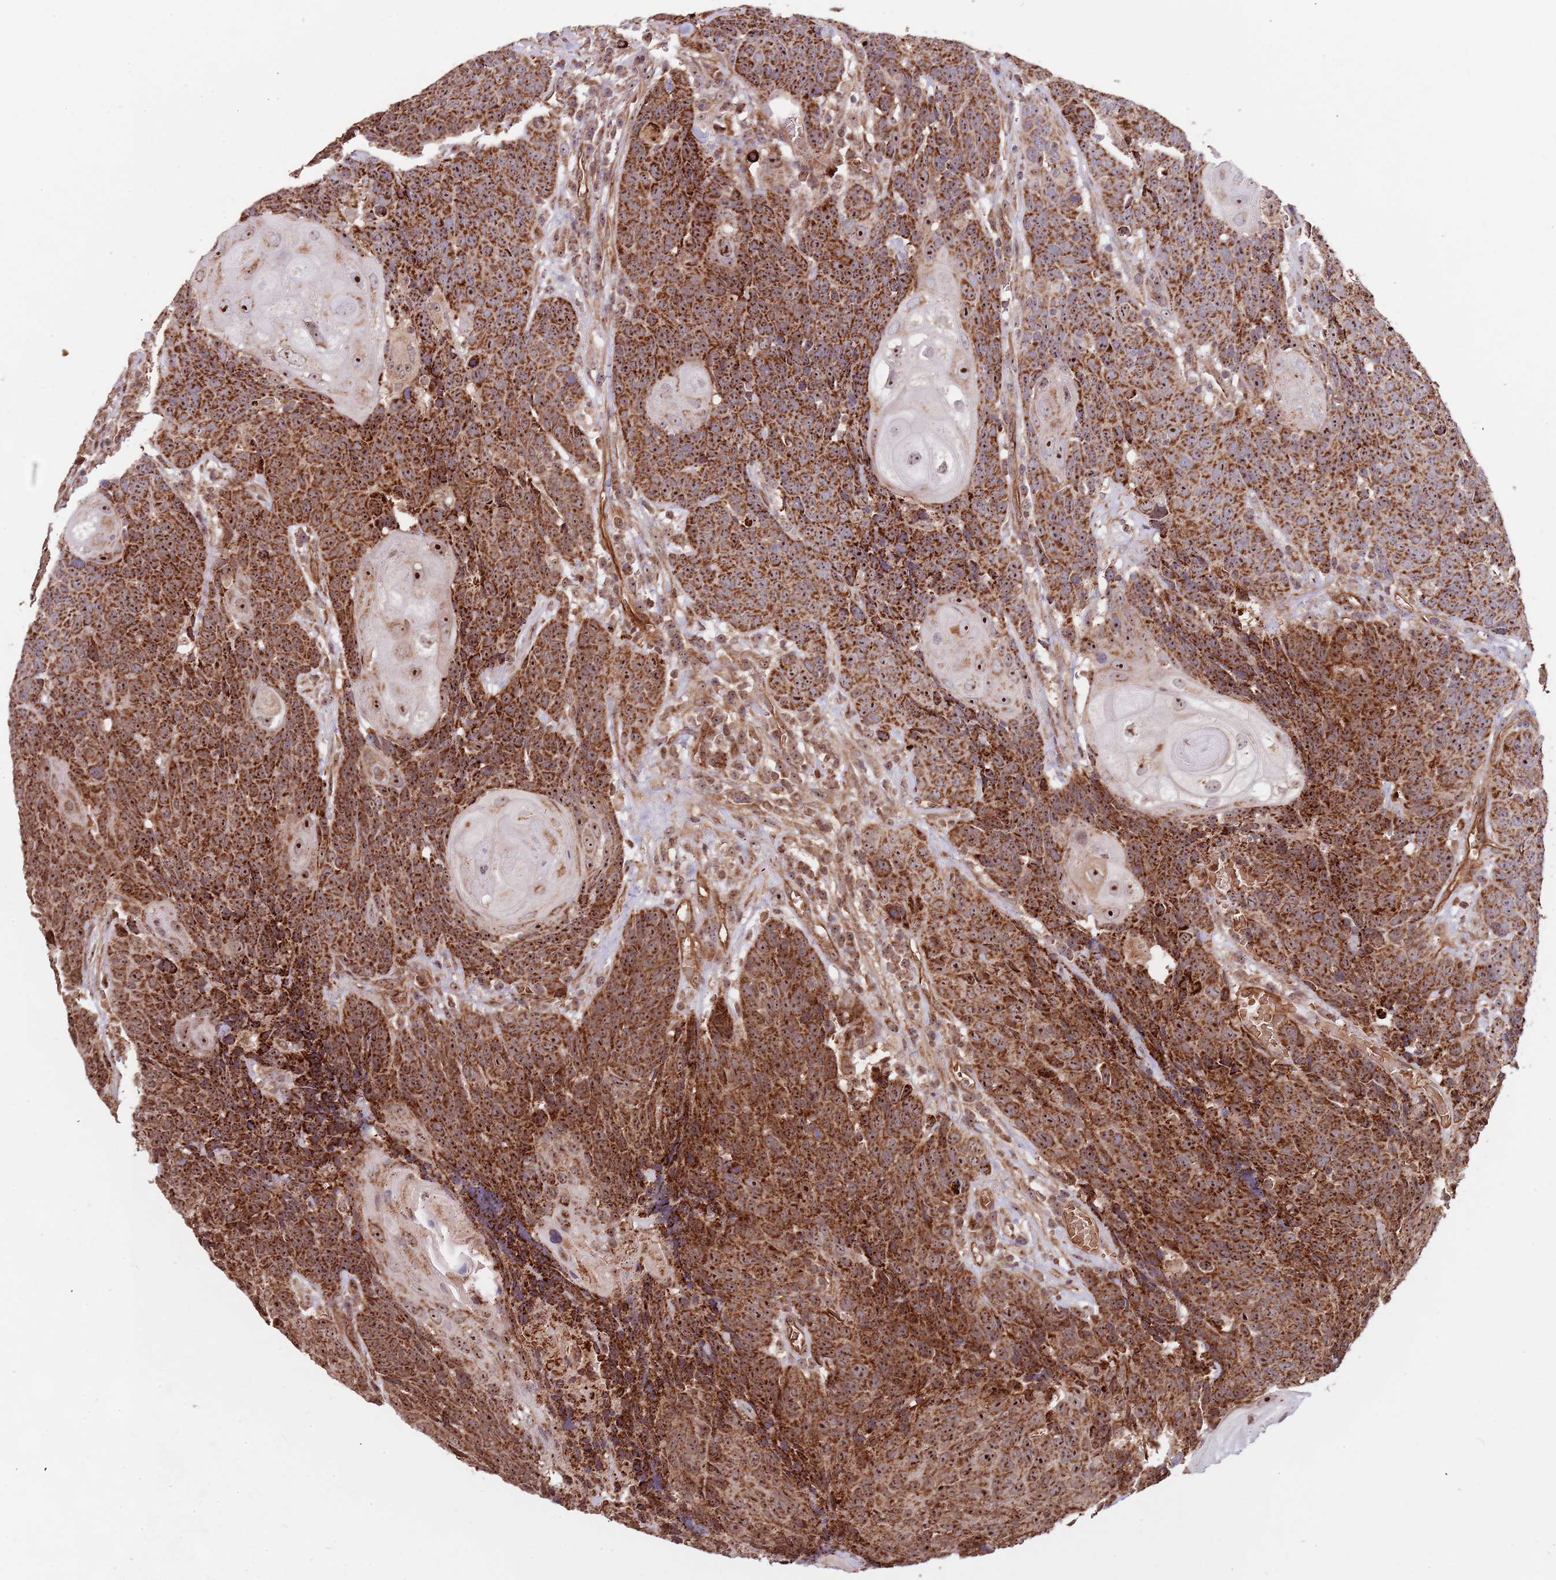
{"staining": {"intensity": "strong", "quantity": ">75%", "location": "cytoplasmic/membranous,nuclear"}, "tissue": "head and neck cancer", "cell_type": "Tumor cells", "image_type": "cancer", "snomed": [{"axis": "morphology", "description": "Squamous cell carcinoma, NOS"}, {"axis": "topography", "description": "Head-Neck"}], "caption": "Head and neck cancer was stained to show a protein in brown. There is high levels of strong cytoplasmic/membranous and nuclear staining in approximately >75% of tumor cells.", "gene": "DCHS1", "patient": {"sex": "male", "age": 66}}